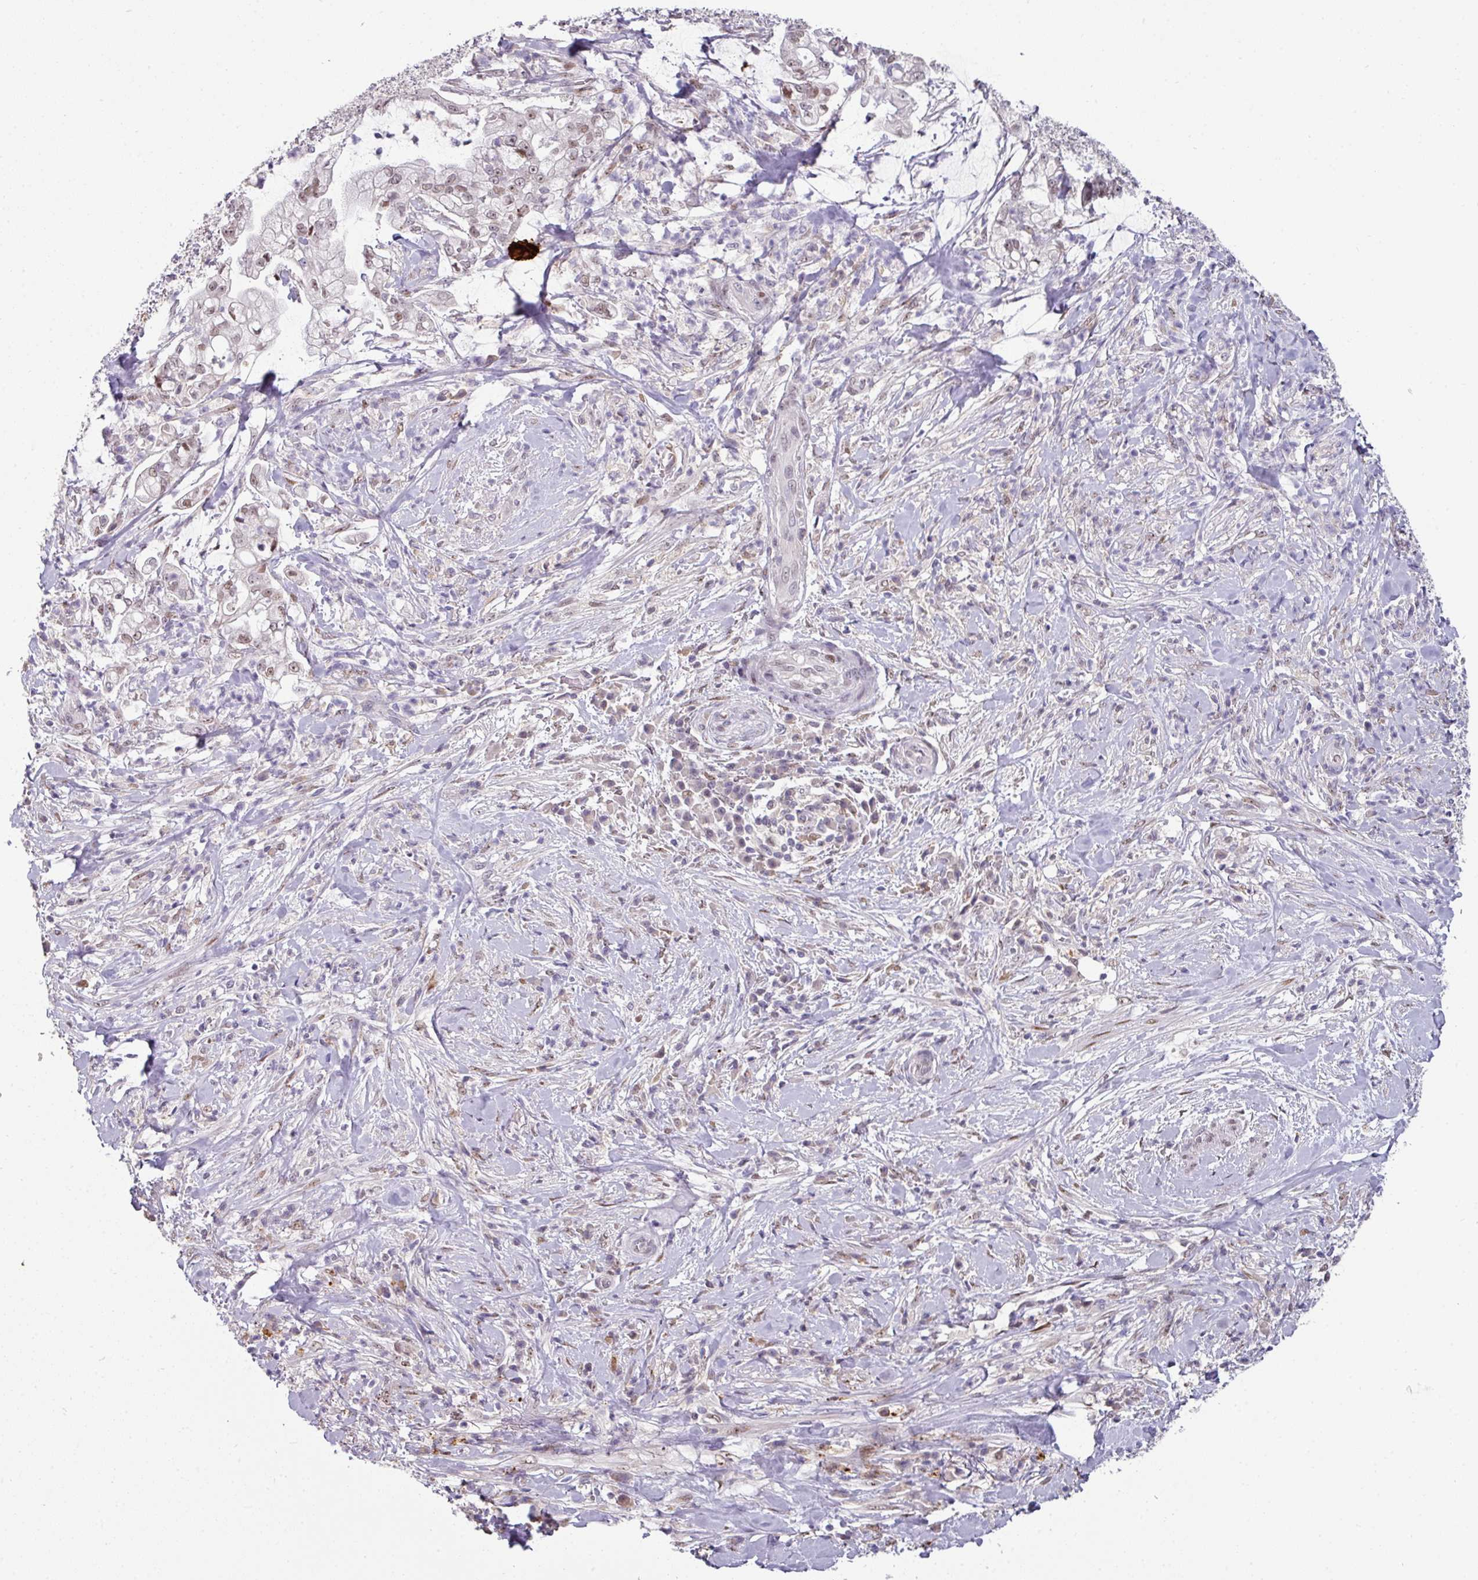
{"staining": {"intensity": "weak", "quantity": "25%-75%", "location": "nuclear"}, "tissue": "pancreatic cancer", "cell_type": "Tumor cells", "image_type": "cancer", "snomed": [{"axis": "morphology", "description": "Adenocarcinoma, NOS"}, {"axis": "topography", "description": "Pancreas"}], "caption": "Pancreatic adenocarcinoma stained with a brown dye shows weak nuclear positive staining in approximately 25%-75% of tumor cells.", "gene": "SWSAP1", "patient": {"sex": "female", "age": 69}}